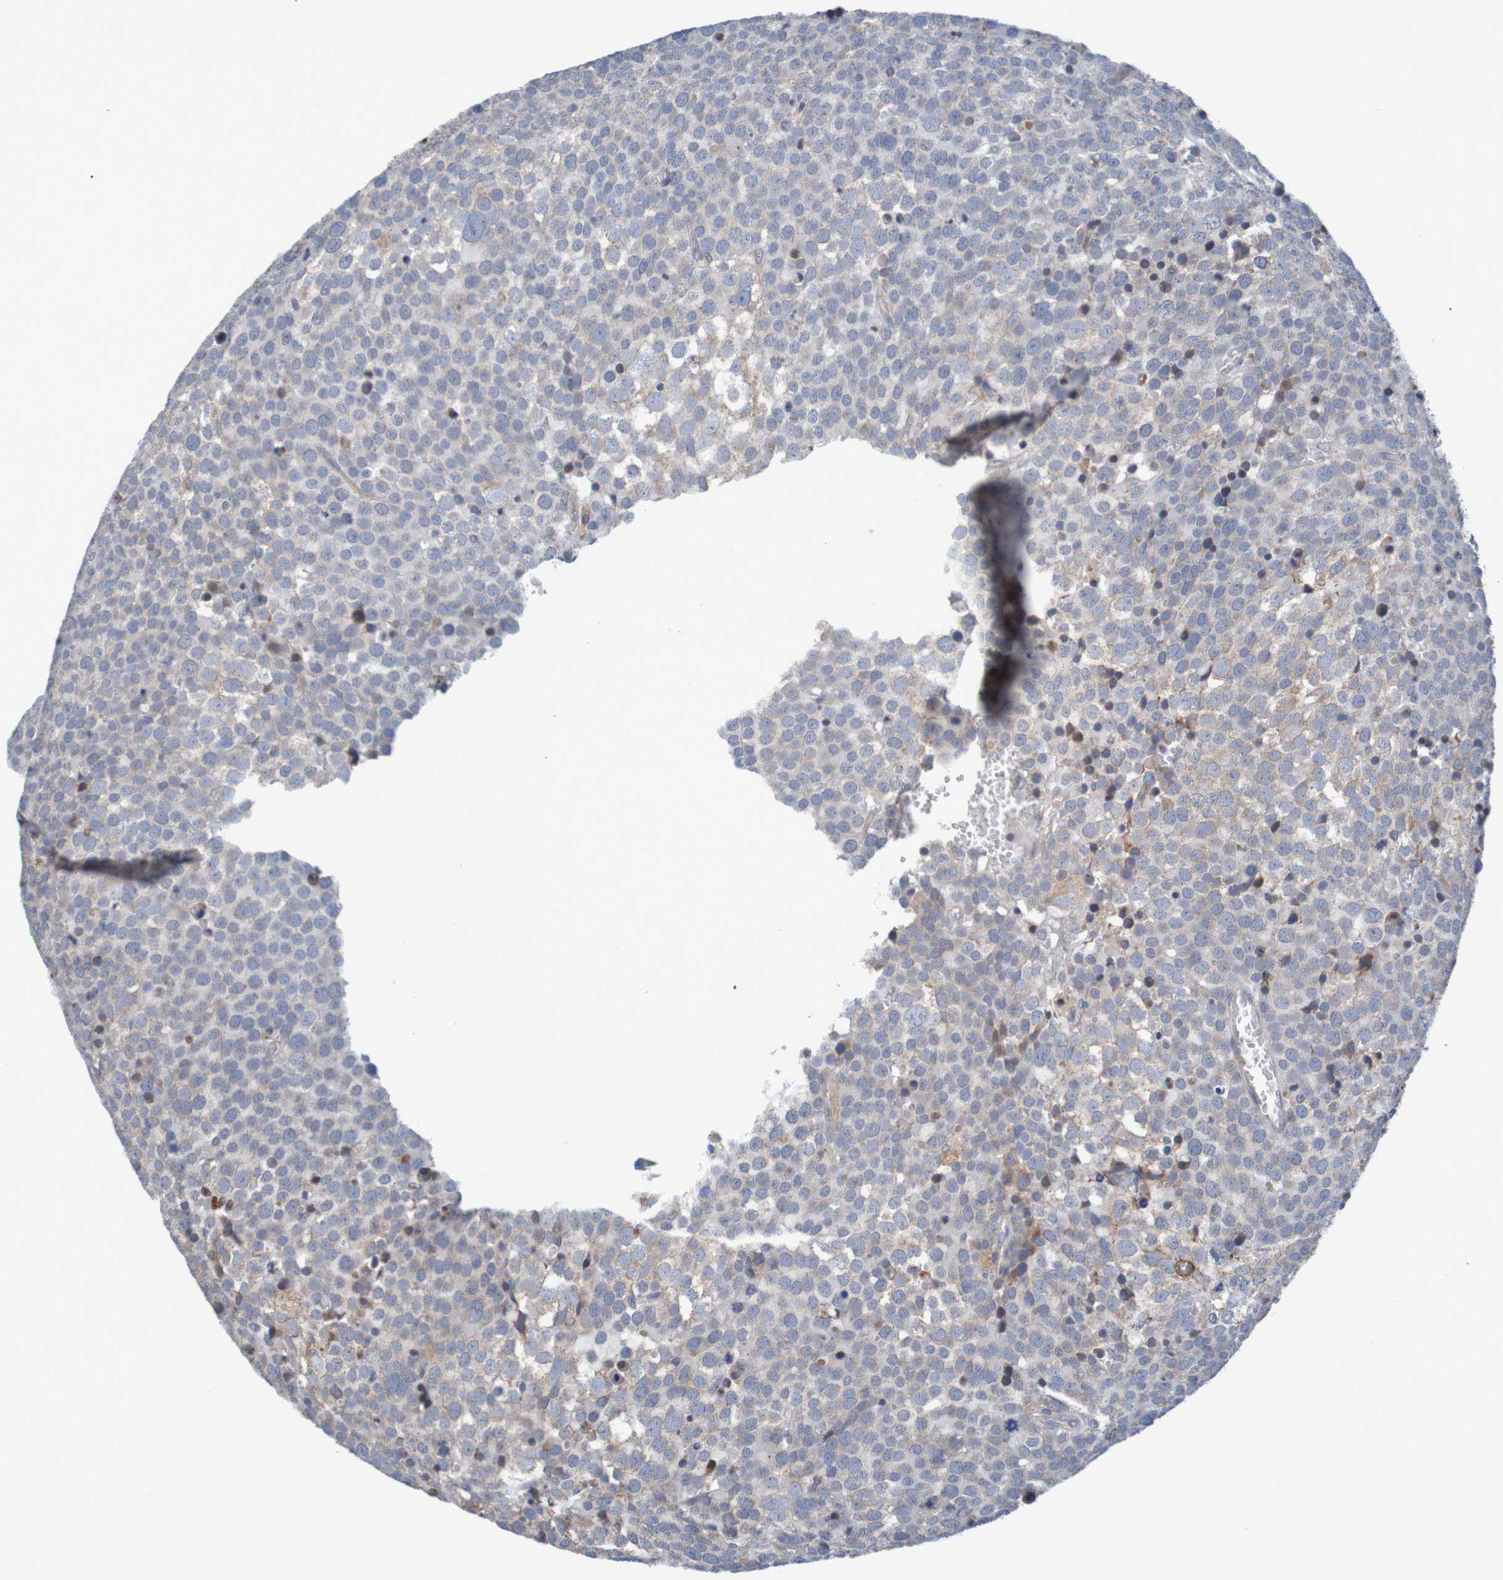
{"staining": {"intensity": "negative", "quantity": "none", "location": "none"}, "tissue": "testis cancer", "cell_type": "Tumor cells", "image_type": "cancer", "snomed": [{"axis": "morphology", "description": "Seminoma, NOS"}, {"axis": "topography", "description": "Testis"}], "caption": "A high-resolution image shows immunohistochemistry (IHC) staining of testis cancer, which demonstrates no significant staining in tumor cells.", "gene": "CLDN18", "patient": {"sex": "male", "age": 71}}